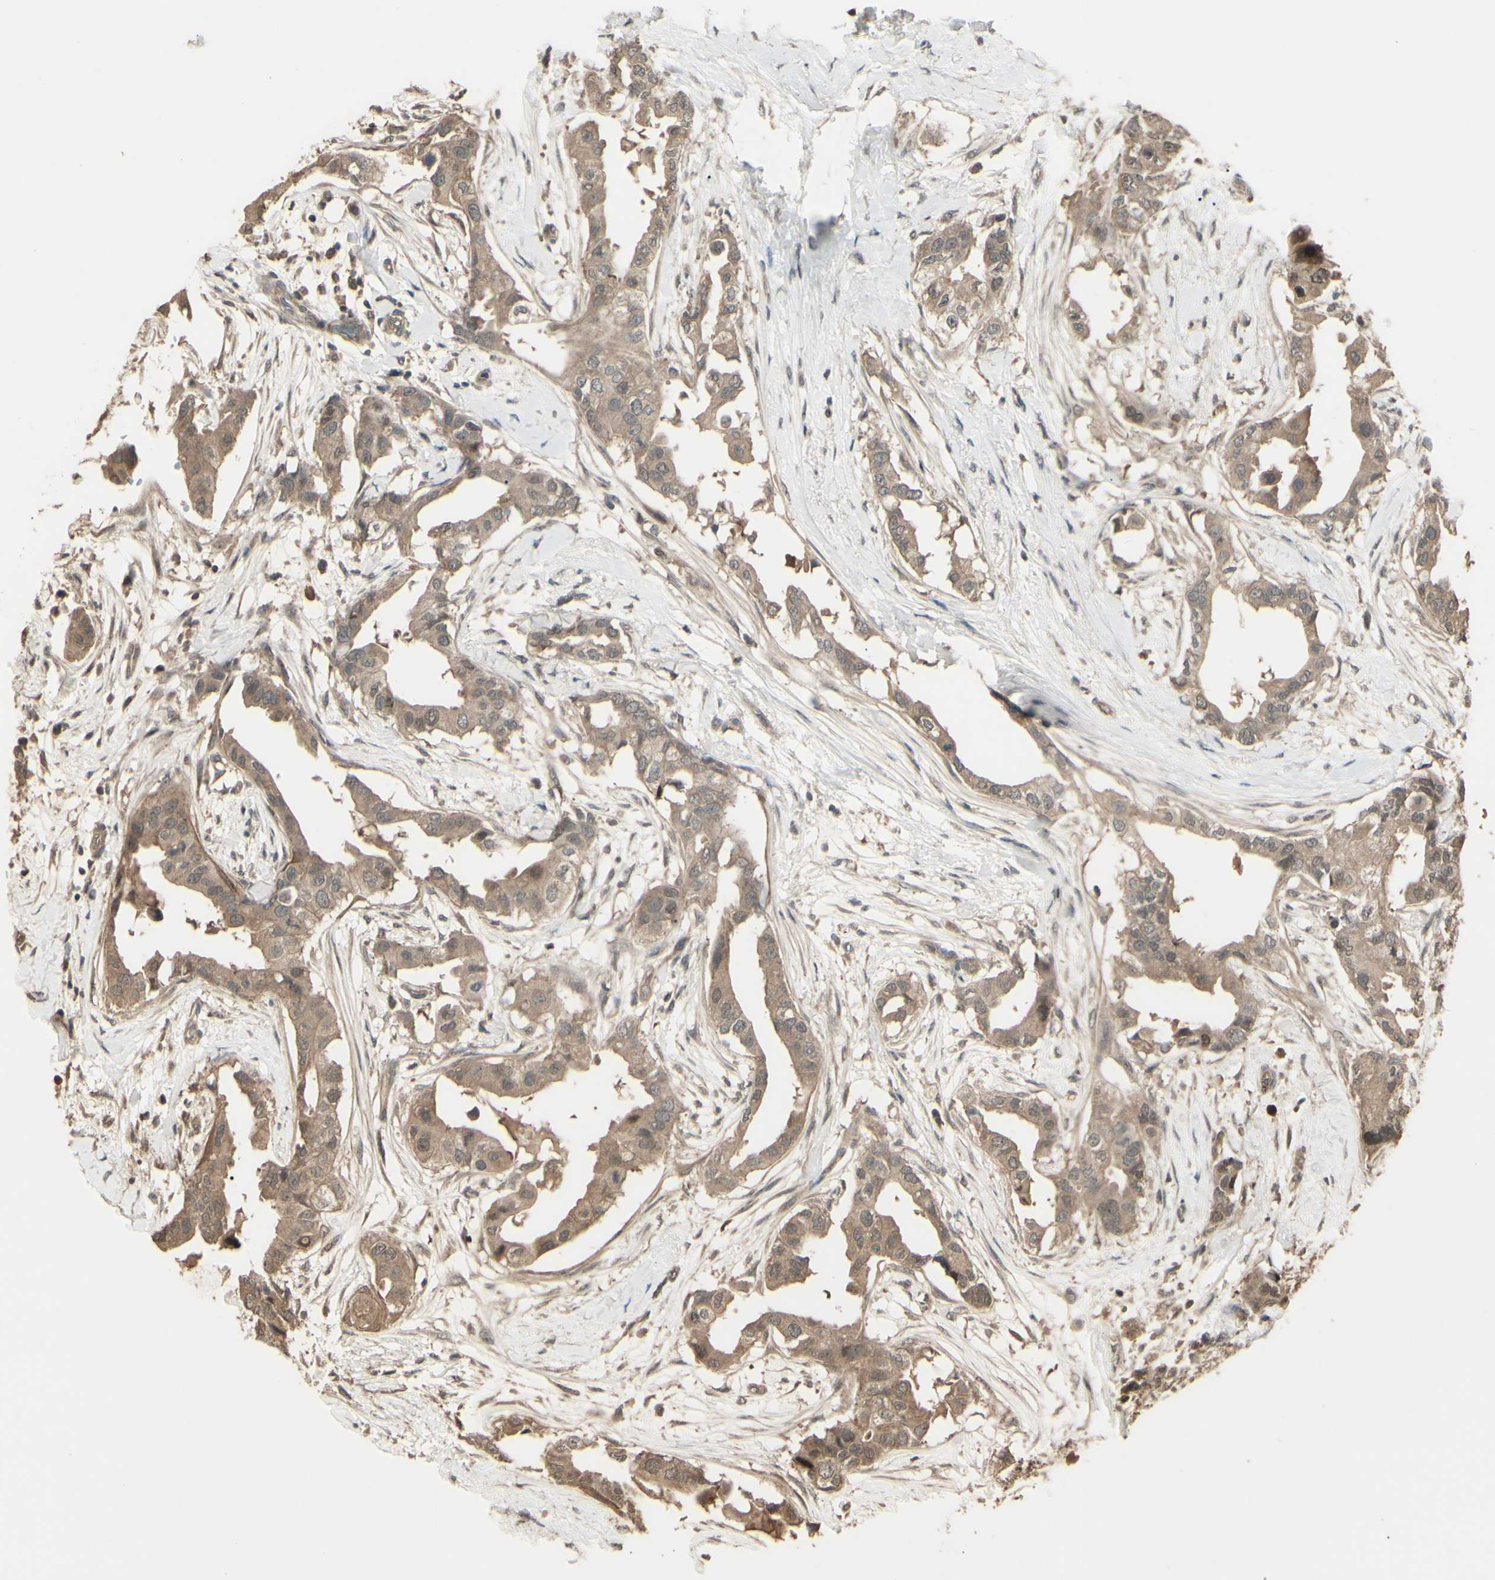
{"staining": {"intensity": "moderate", "quantity": ">75%", "location": "cytoplasmic/membranous"}, "tissue": "breast cancer", "cell_type": "Tumor cells", "image_type": "cancer", "snomed": [{"axis": "morphology", "description": "Duct carcinoma"}, {"axis": "topography", "description": "Breast"}], "caption": "A brown stain shows moderate cytoplasmic/membranous staining of a protein in infiltrating ductal carcinoma (breast) tumor cells. Using DAB (3,3'-diaminobenzidine) (brown) and hematoxylin (blue) stains, captured at high magnification using brightfield microscopy.", "gene": "GNAS", "patient": {"sex": "female", "age": 40}}